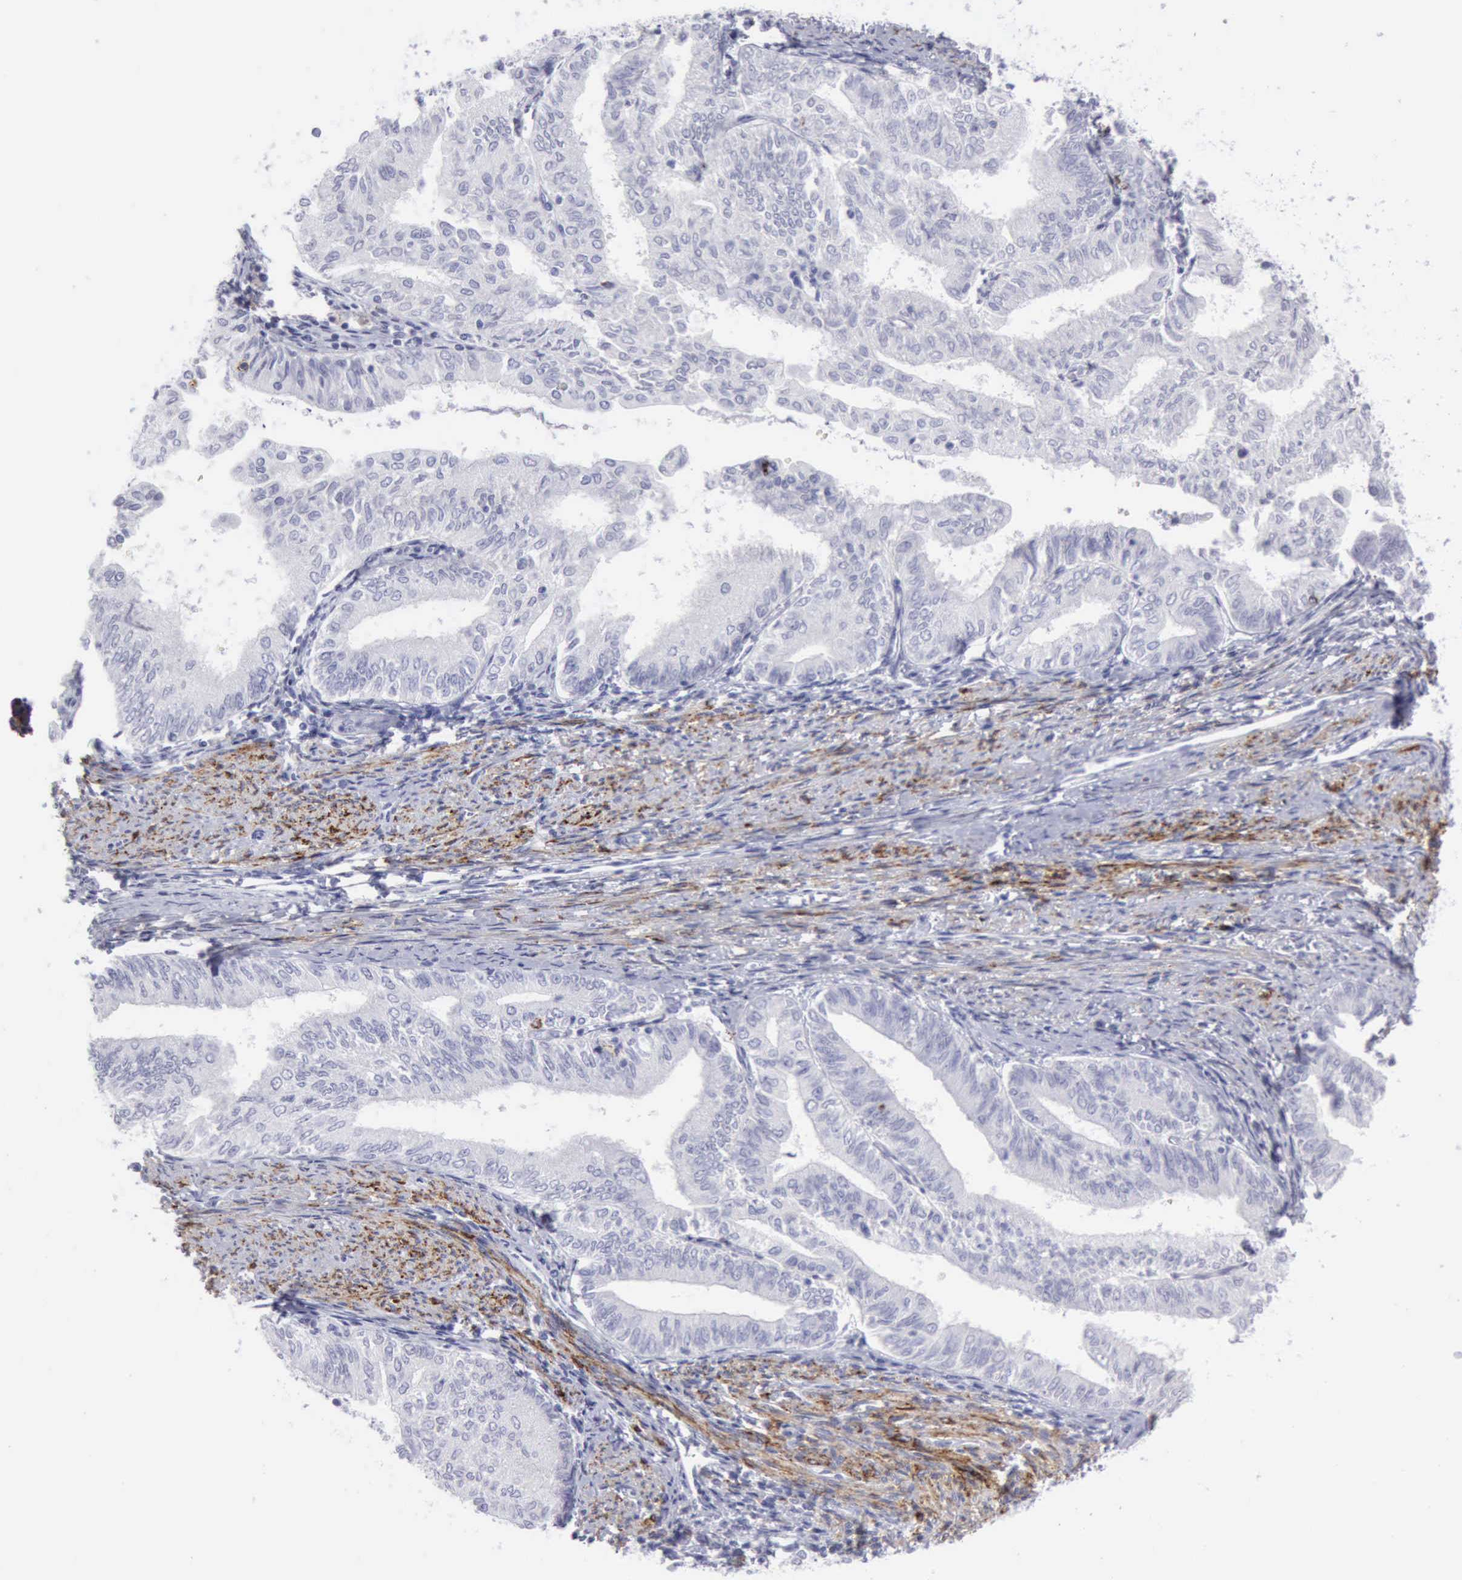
{"staining": {"intensity": "negative", "quantity": "none", "location": "none"}, "tissue": "endometrial cancer", "cell_type": "Tumor cells", "image_type": "cancer", "snomed": [{"axis": "morphology", "description": "Adenocarcinoma, NOS"}, {"axis": "topography", "description": "Endometrium"}], "caption": "Immunohistochemical staining of adenocarcinoma (endometrial) reveals no significant staining in tumor cells. (DAB immunohistochemistry (IHC) with hematoxylin counter stain).", "gene": "NCAM1", "patient": {"sex": "female", "age": 66}}